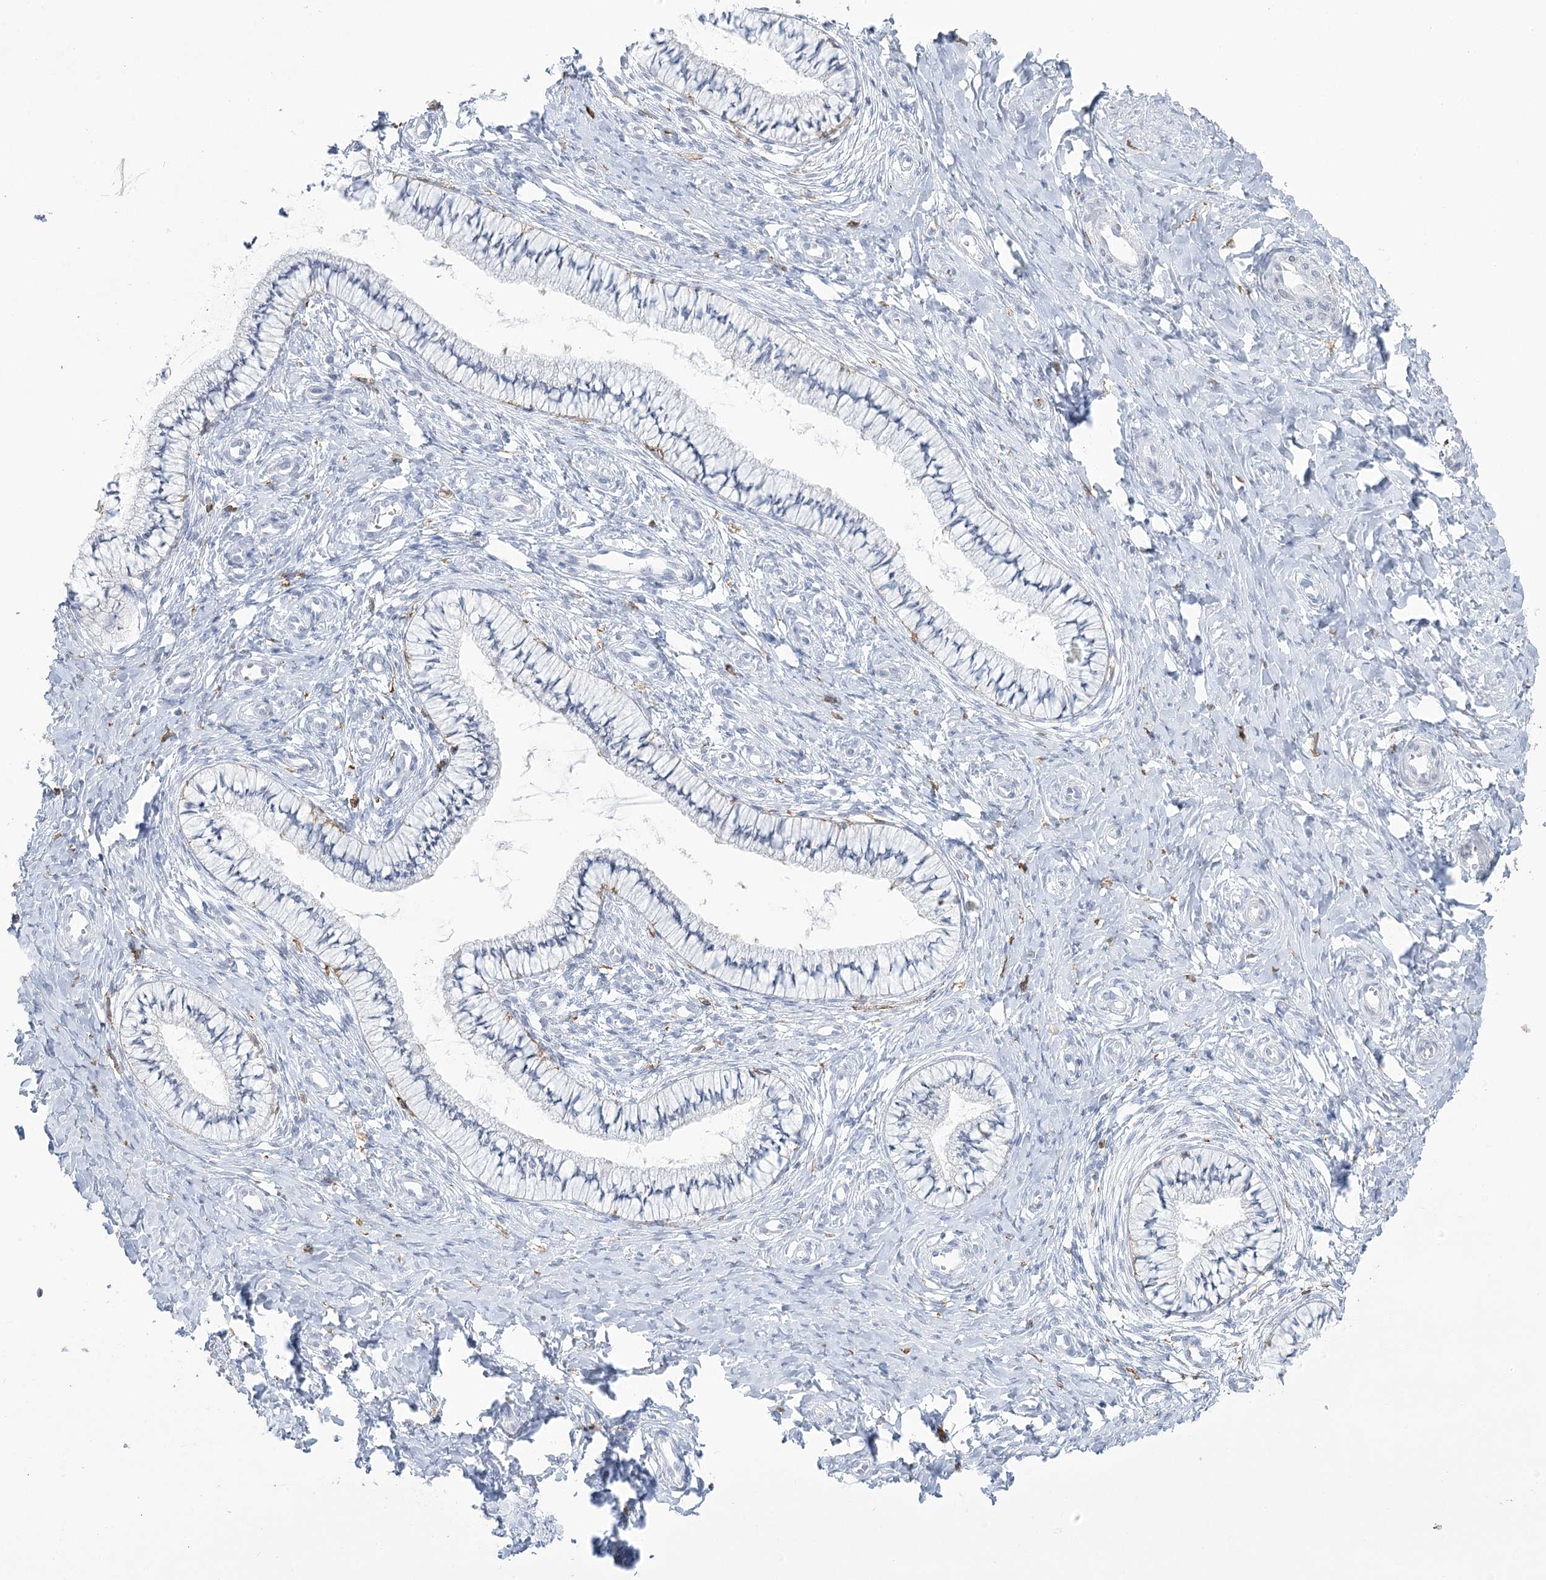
{"staining": {"intensity": "negative", "quantity": "none", "location": "none"}, "tissue": "cervix", "cell_type": "Glandular cells", "image_type": "normal", "snomed": [{"axis": "morphology", "description": "Normal tissue, NOS"}, {"axis": "topography", "description": "Cervix"}], "caption": "The histopathology image displays no staining of glandular cells in normal cervix. (Immunohistochemistry (ihc), brightfield microscopy, high magnification).", "gene": "C11orf1", "patient": {"sex": "female", "age": 36}}